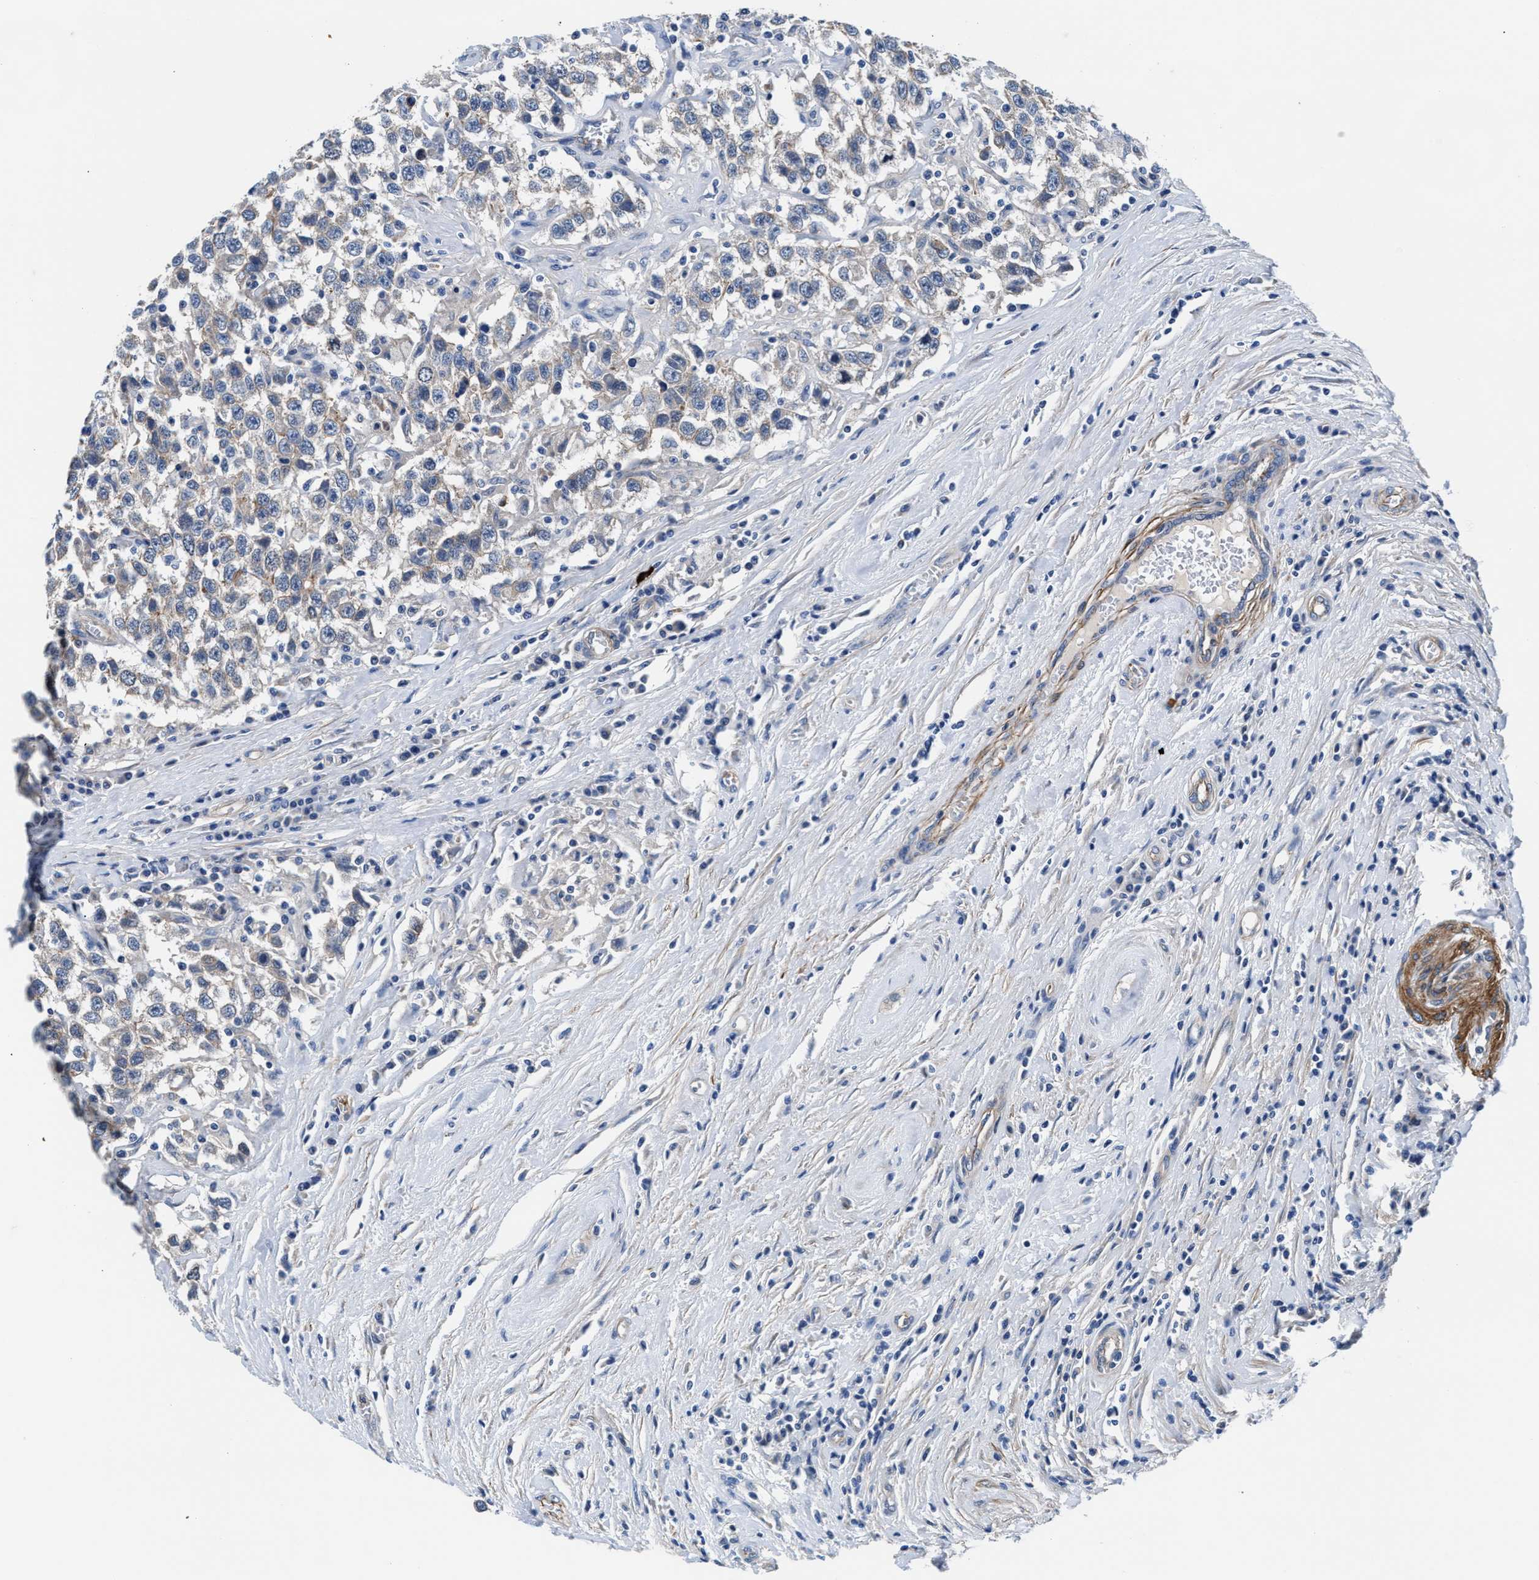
{"staining": {"intensity": "weak", "quantity": "<25%", "location": "cytoplasmic/membranous"}, "tissue": "testis cancer", "cell_type": "Tumor cells", "image_type": "cancer", "snomed": [{"axis": "morphology", "description": "Seminoma, NOS"}, {"axis": "topography", "description": "Testis"}], "caption": "Histopathology image shows no significant protein staining in tumor cells of testis seminoma. The staining was performed using DAB (3,3'-diaminobenzidine) to visualize the protein expression in brown, while the nuclei were stained in blue with hematoxylin (Magnification: 20x).", "gene": "PARG", "patient": {"sex": "male", "age": 41}}